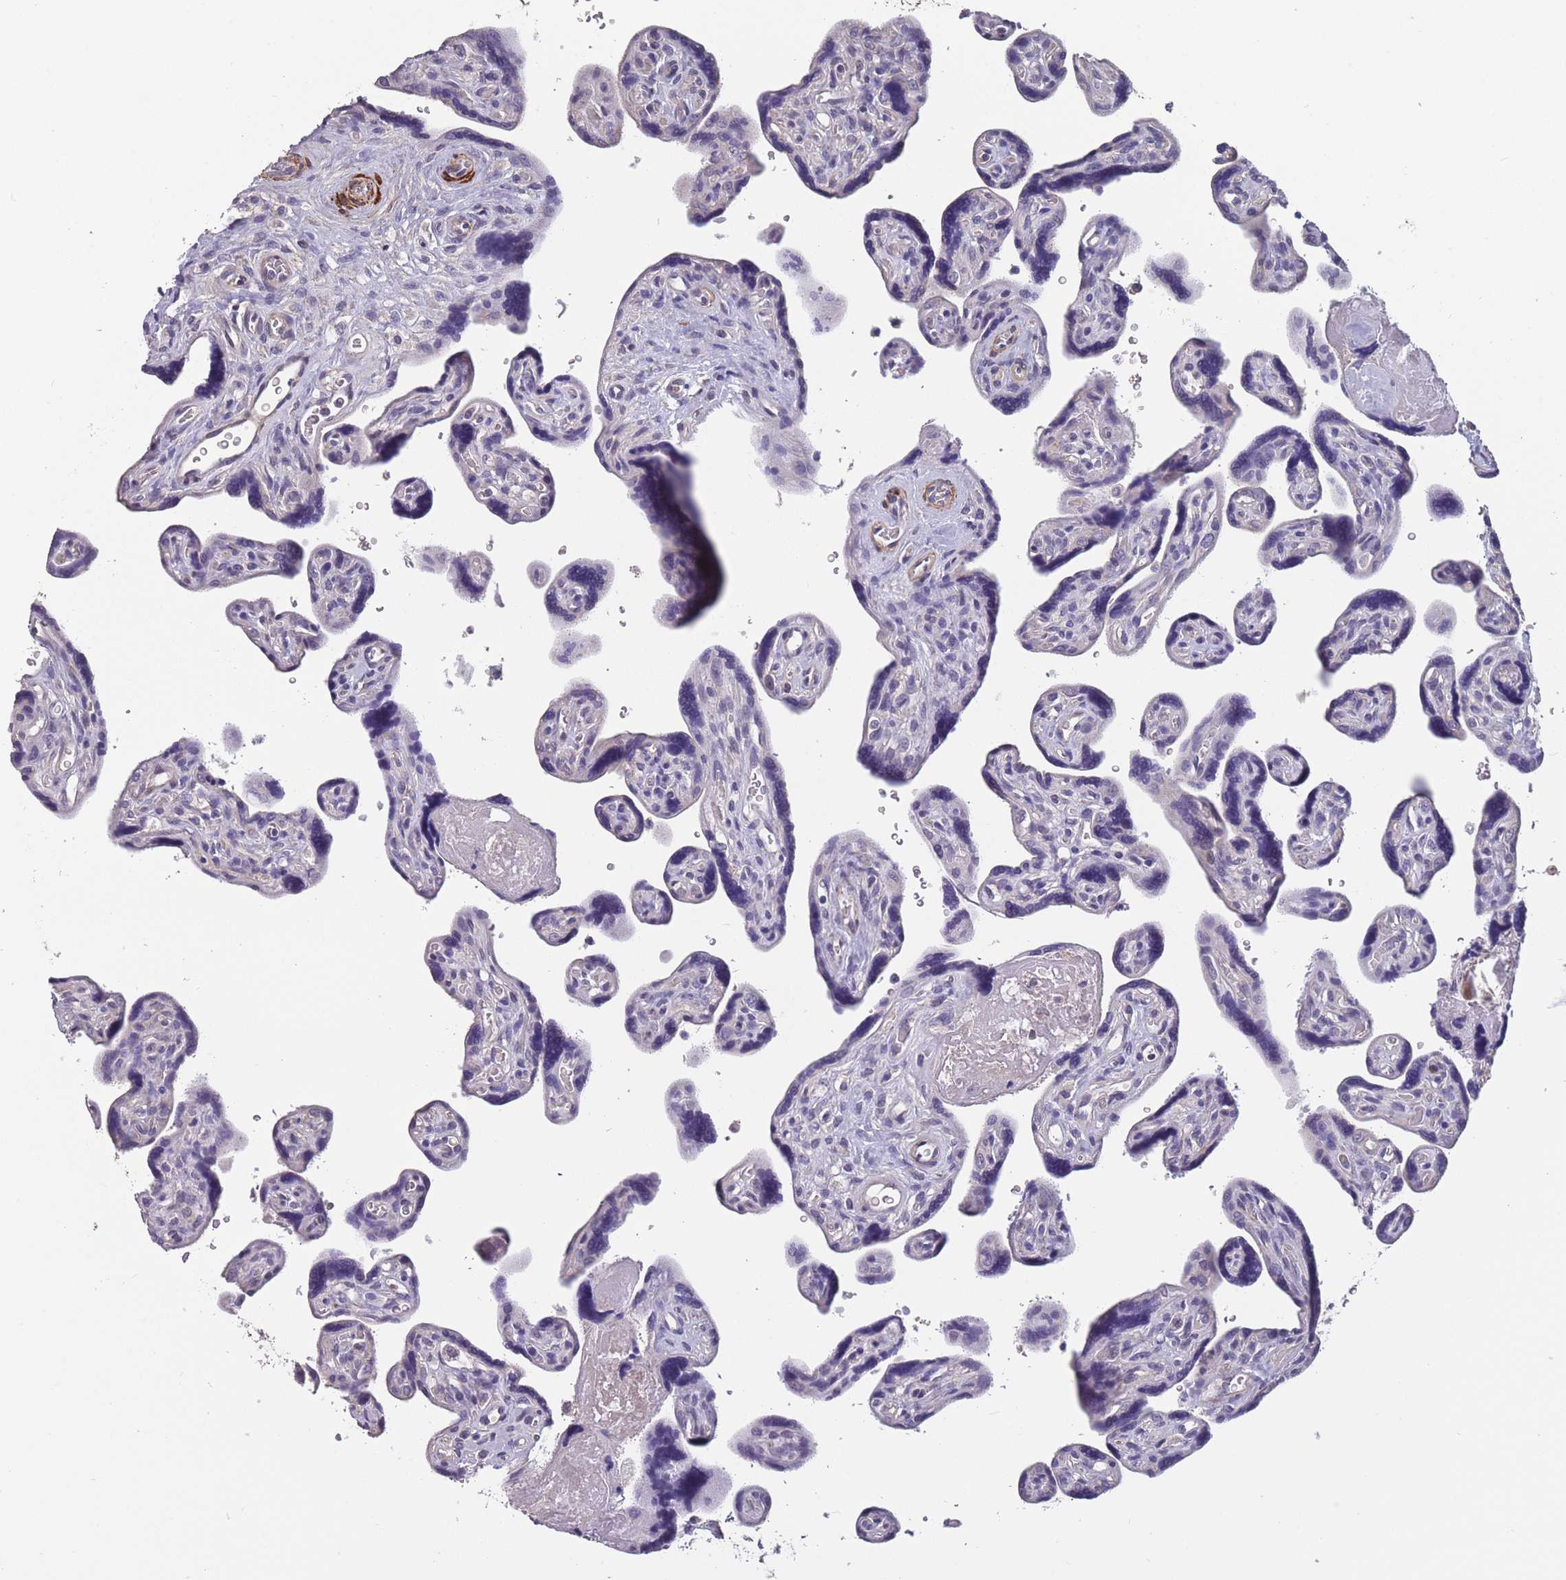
{"staining": {"intensity": "negative", "quantity": "none", "location": "none"}, "tissue": "placenta", "cell_type": "Decidual cells", "image_type": "normal", "snomed": [{"axis": "morphology", "description": "Normal tissue, NOS"}, {"axis": "topography", "description": "Placenta"}], "caption": "This micrograph is of benign placenta stained with IHC to label a protein in brown with the nuclei are counter-stained blue. There is no expression in decidual cells. (DAB (3,3'-diaminobenzidine) immunohistochemistry (IHC), high magnification).", "gene": "TOMM40L", "patient": {"sex": "female", "age": 39}}